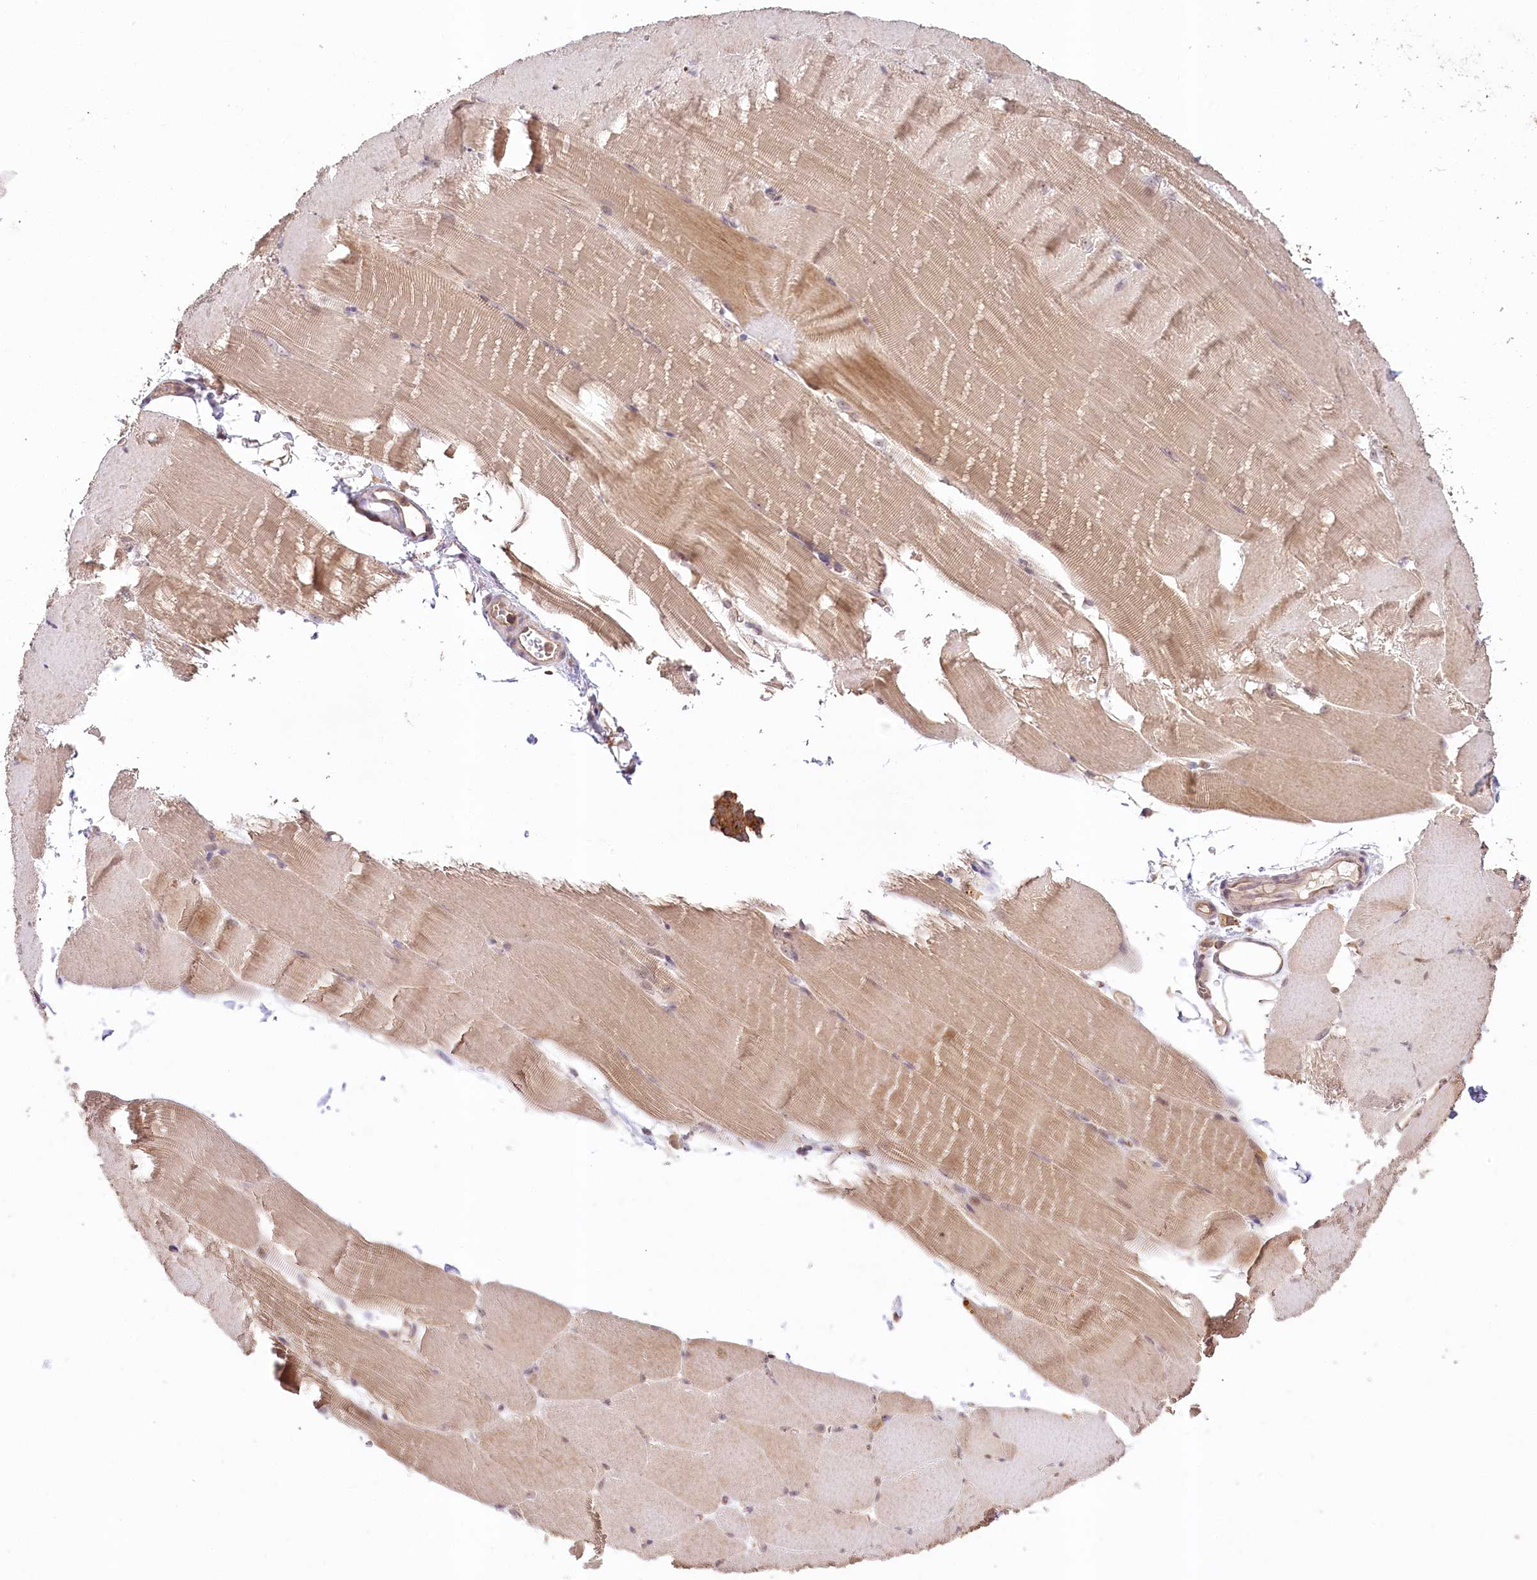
{"staining": {"intensity": "moderate", "quantity": "25%-75%", "location": "cytoplasmic/membranous,nuclear"}, "tissue": "skeletal muscle", "cell_type": "Myocytes", "image_type": "normal", "snomed": [{"axis": "morphology", "description": "Normal tissue, NOS"}, {"axis": "topography", "description": "Skeletal muscle"}, {"axis": "topography", "description": "Parathyroid gland"}], "caption": "Immunohistochemical staining of benign human skeletal muscle demonstrates 25%-75% levels of moderate cytoplasmic/membranous,nuclear protein staining in approximately 25%-75% of myocytes. (DAB (3,3'-diaminobenzidine) IHC with brightfield microscopy, high magnification).", "gene": "DMXL1", "patient": {"sex": "female", "age": 37}}